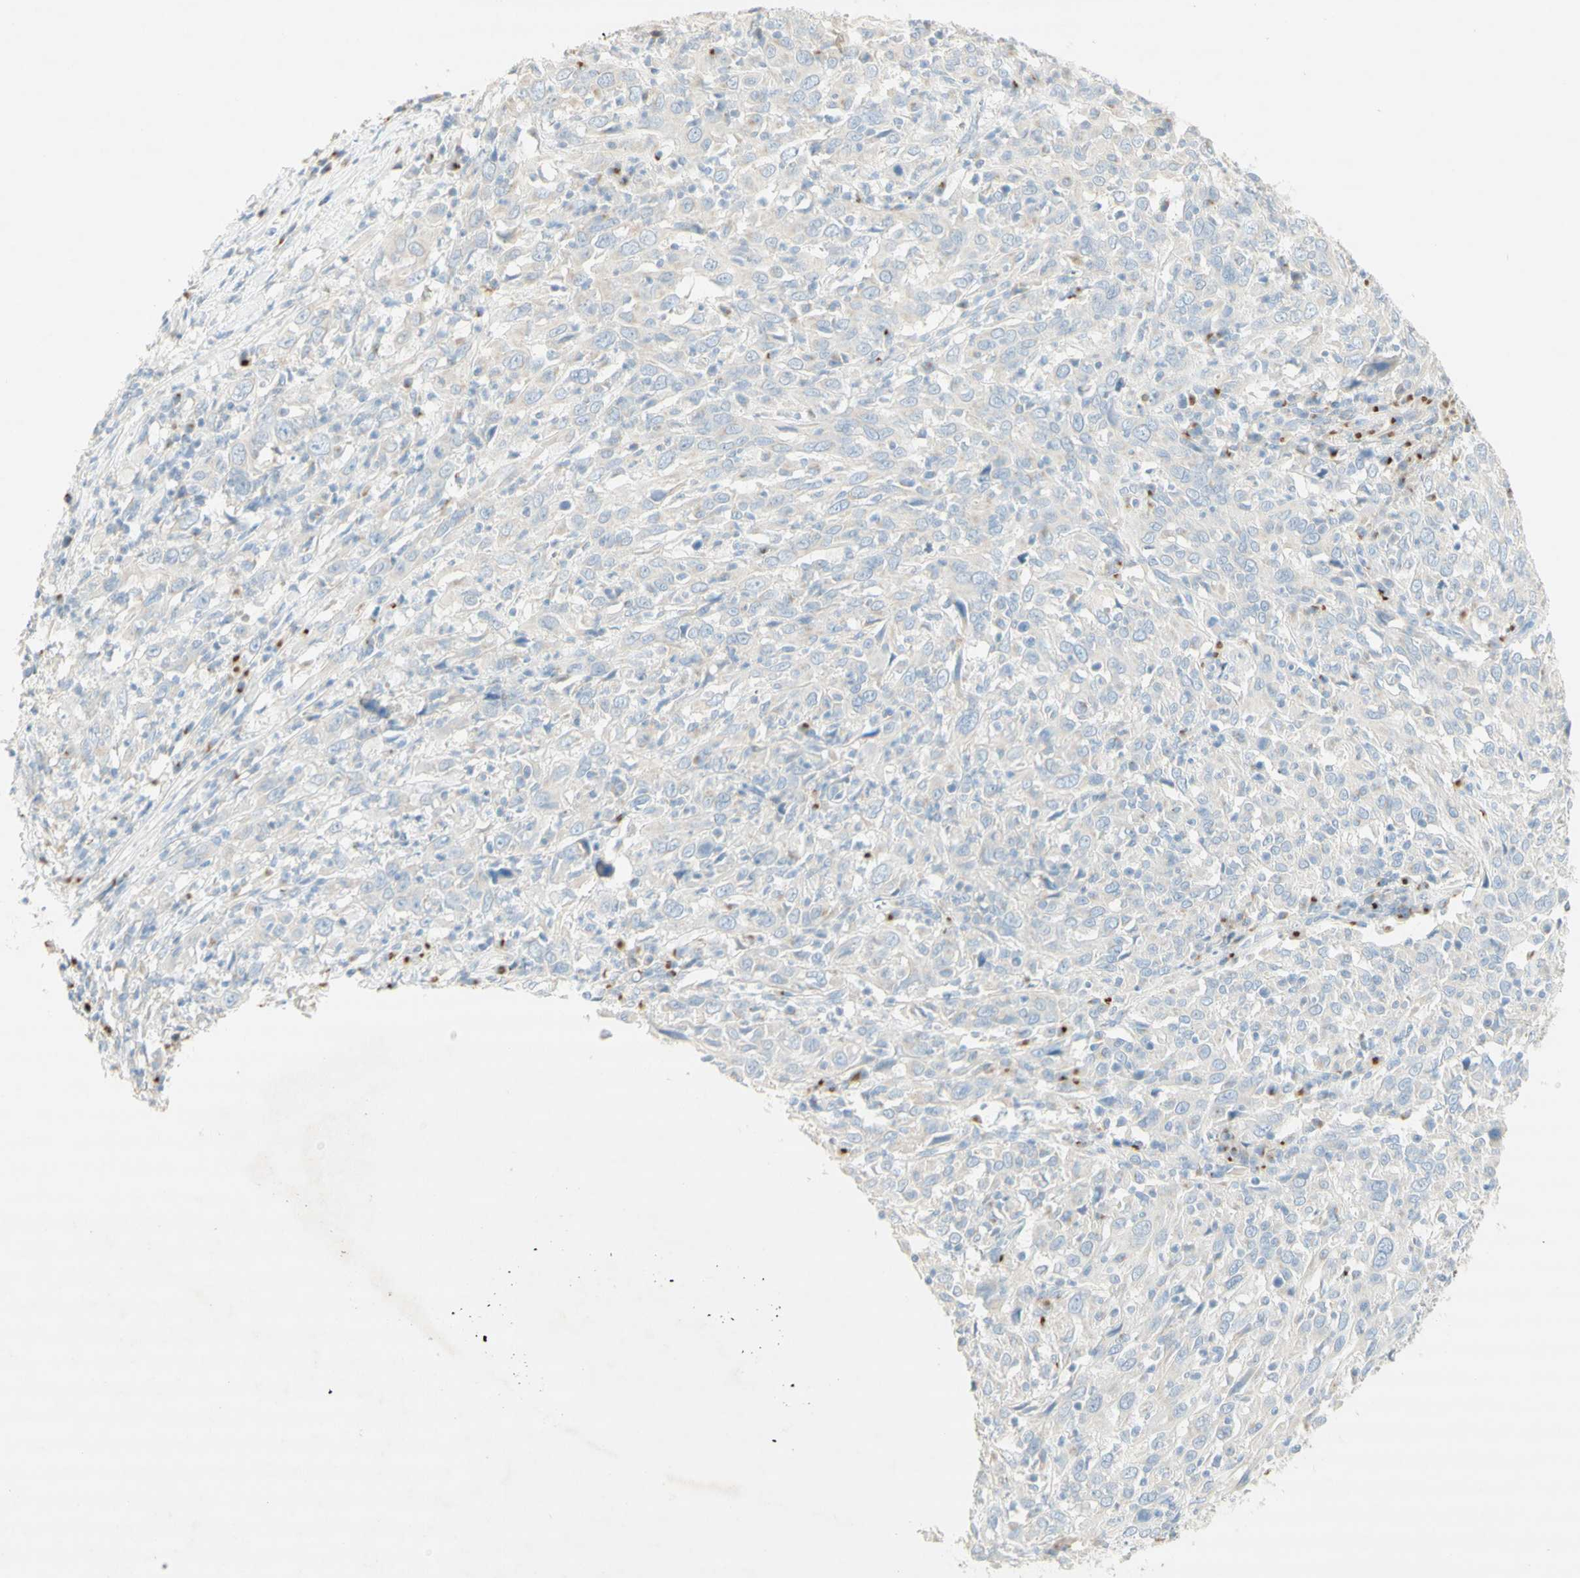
{"staining": {"intensity": "weak", "quantity": "<25%", "location": "cytoplasmic/membranous"}, "tissue": "cervical cancer", "cell_type": "Tumor cells", "image_type": "cancer", "snomed": [{"axis": "morphology", "description": "Squamous cell carcinoma, NOS"}, {"axis": "topography", "description": "Cervix"}], "caption": "Tumor cells show no significant protein expression in cervical squamous cell carcinoma.", "gene": "MANEA", "patient": {"sex": "female", "age": 46}}